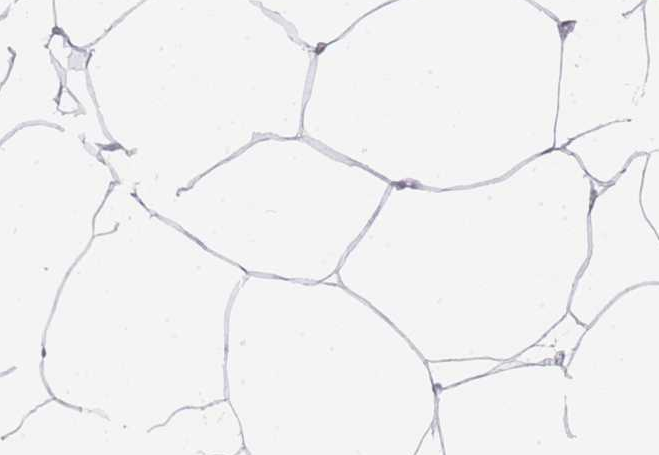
{"staining": {"intensity": "negative", "quantity": "none", "location": "none"}, "tissue": "adipose tissue", "cell_type": "Adipocytes", "image_type": "normal", "snomed": [{"axis": "morphology", "description": "Normal tissue, NOS"}, {"axis": "topography", "description": "Adipose tissue"}], "caption": "This is a photomicrograph of IHC staining of benign adipose tissue, which shows no positivity in adipocytes.", "gene": "INS", "patient": {"sex": "female", "age": 37}}